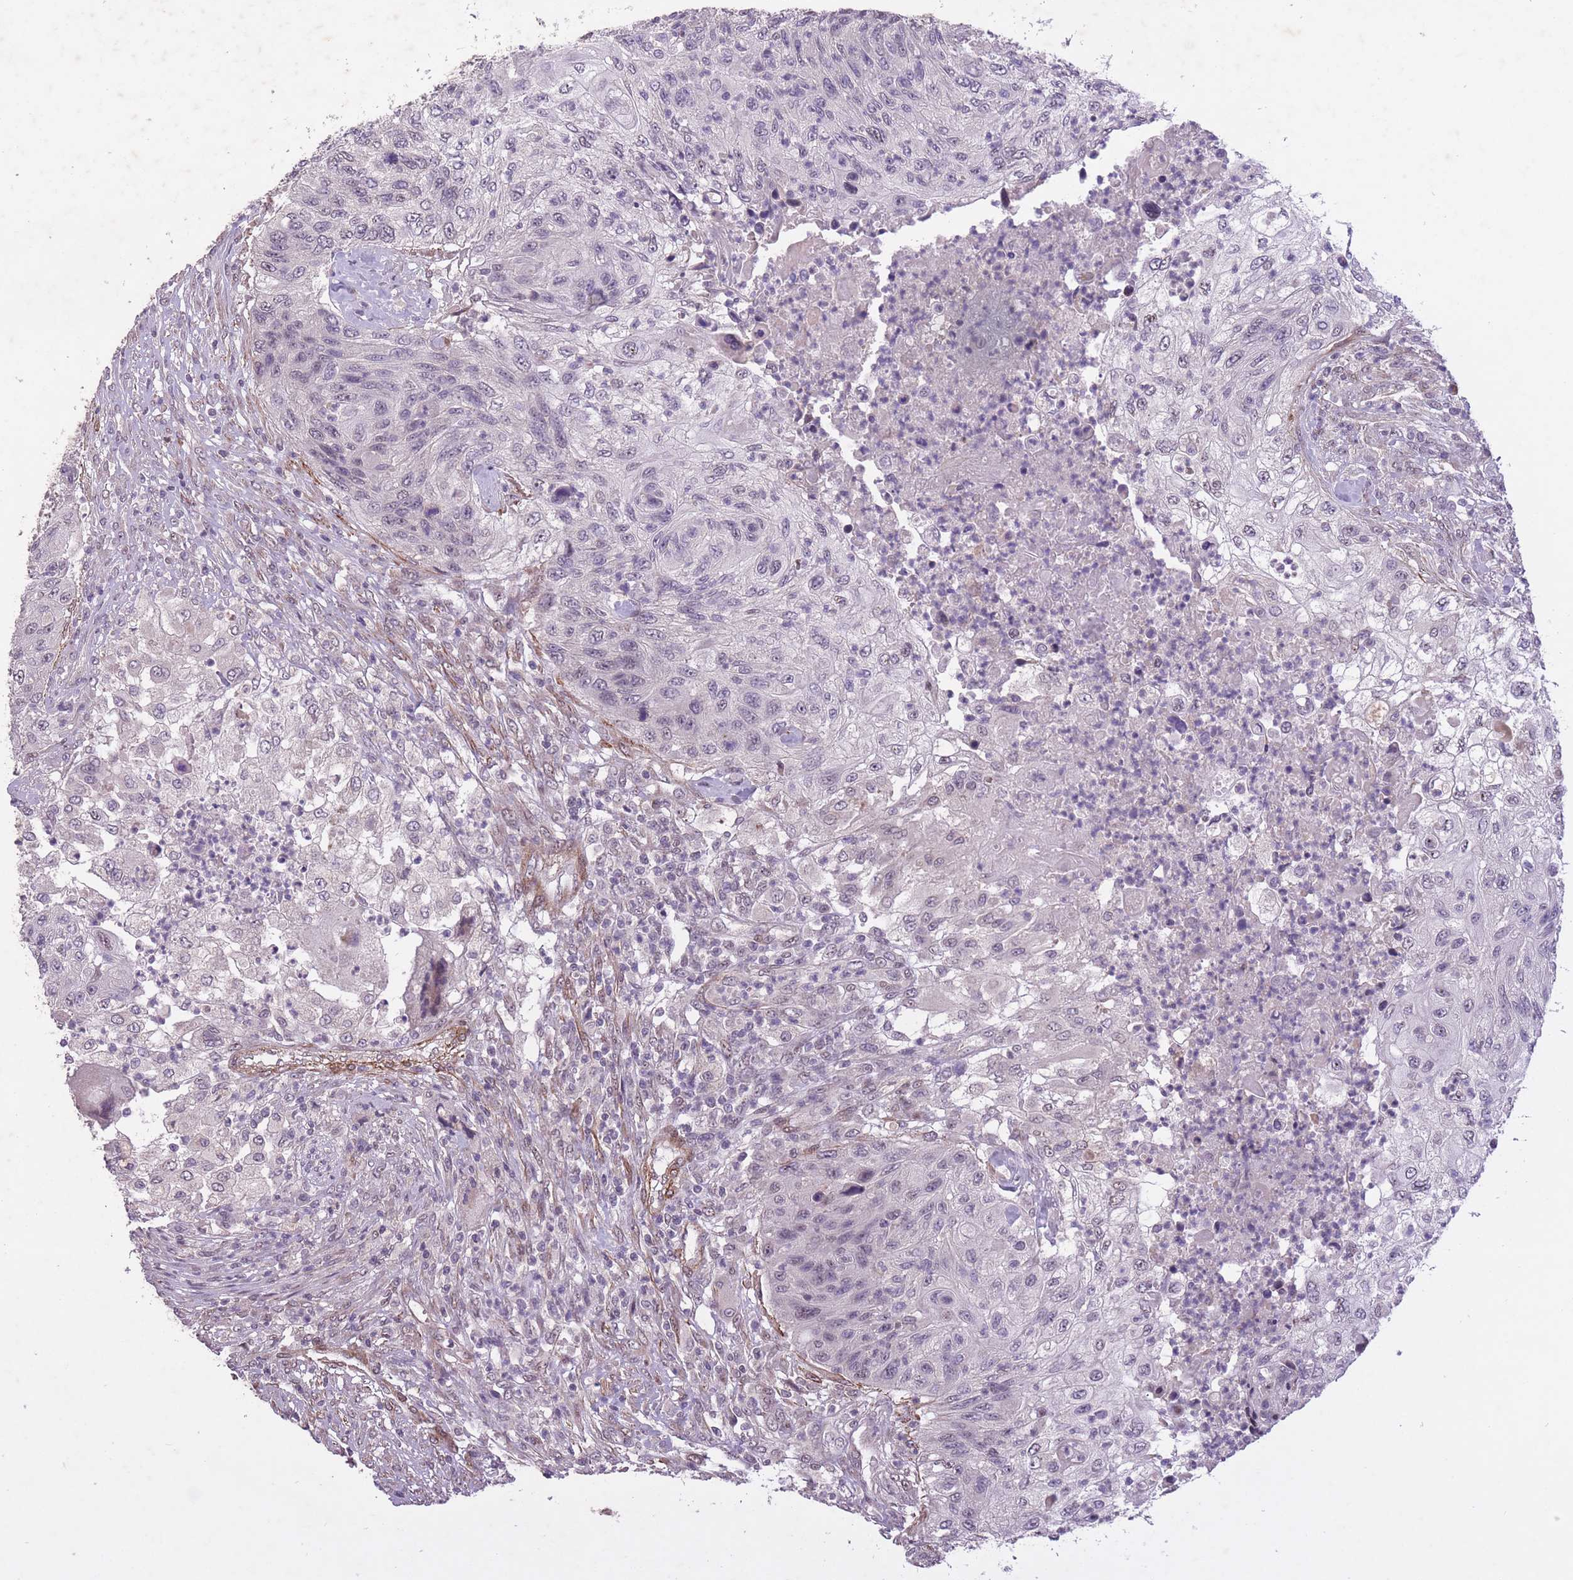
{"staining": {"intensity": "negative", "quantity": "none", "location": "none"}, "tissue": "urothelial cancer", "cell_type": "Tumor cells", "image_type": "cancer", "snomed": [{"axis": "morphology", "description": "Urothelial carcinoma, High grade"}, {"axis": "topography", "description": "Urinary bladder"}], "caption": "Immunohistochemistry photomicrograph of urothelial cancer stained for a protein (brown), which exhibits no positivity in tumor cells.", "gene": "CBX6", "patient": {"sex": "female", "age": 60}}